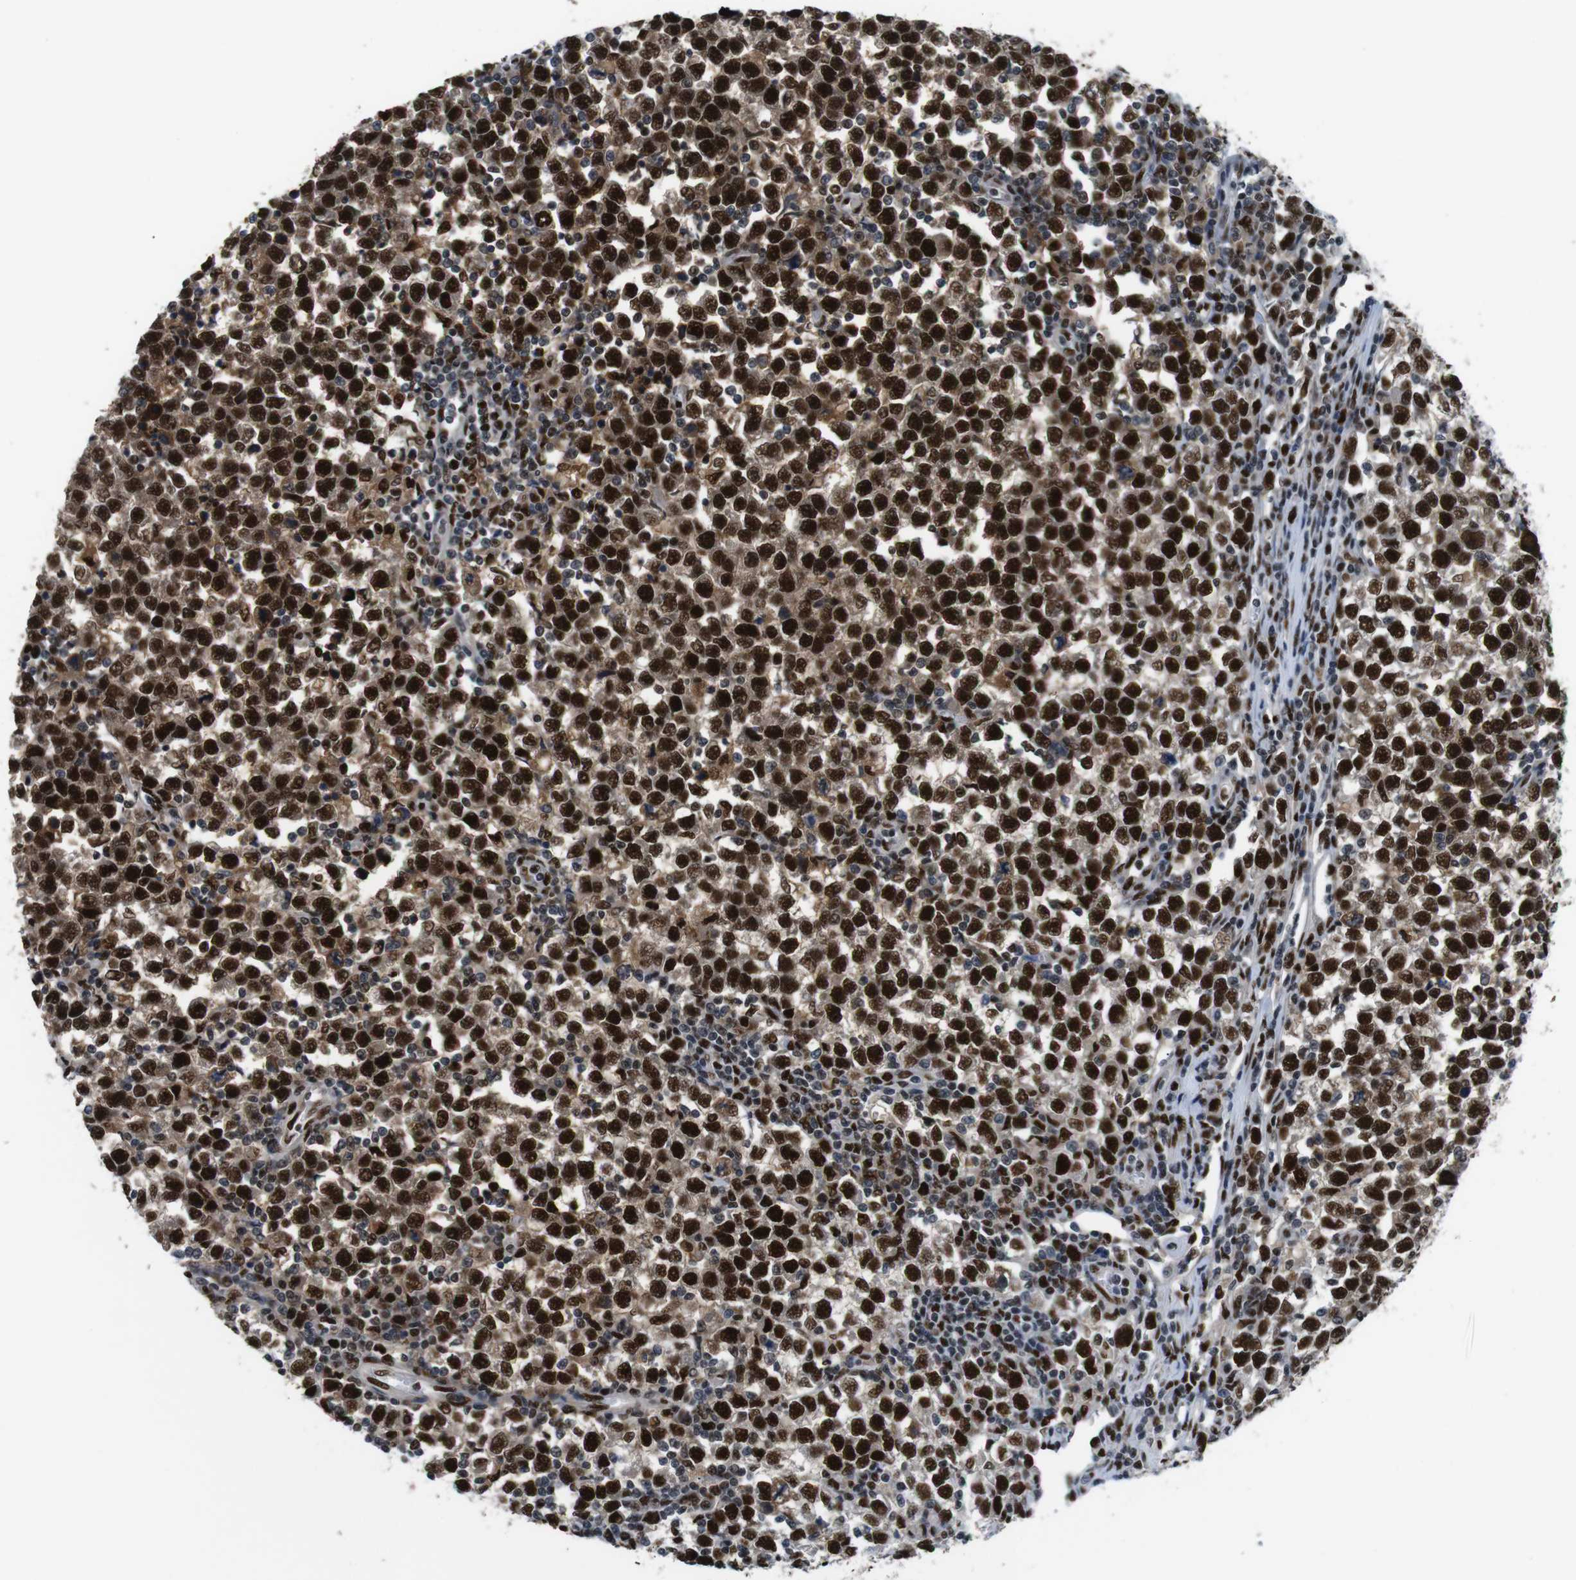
{"staining": {"intensity": "strong", "quantity": ">75%", "location": "cytoplasmic/membranous,nuclear"}, "tissue": "testis cancer", "cell_type": "Tumor cells", "image_type": "cancer", "snomed": [{"axis": "morphology", "description": "Seminoma, NOS"}, {"axis": "topography", "description": "Testis"}], "caption": "DAB immunohistochemical staining of testis cancer reveals strong cytoplasmic/membranous and nuclear protein positivity in approximately >75% of tumor cells.", "gene": "PSME3", "patient": {"sex": "male", "age": 43}}